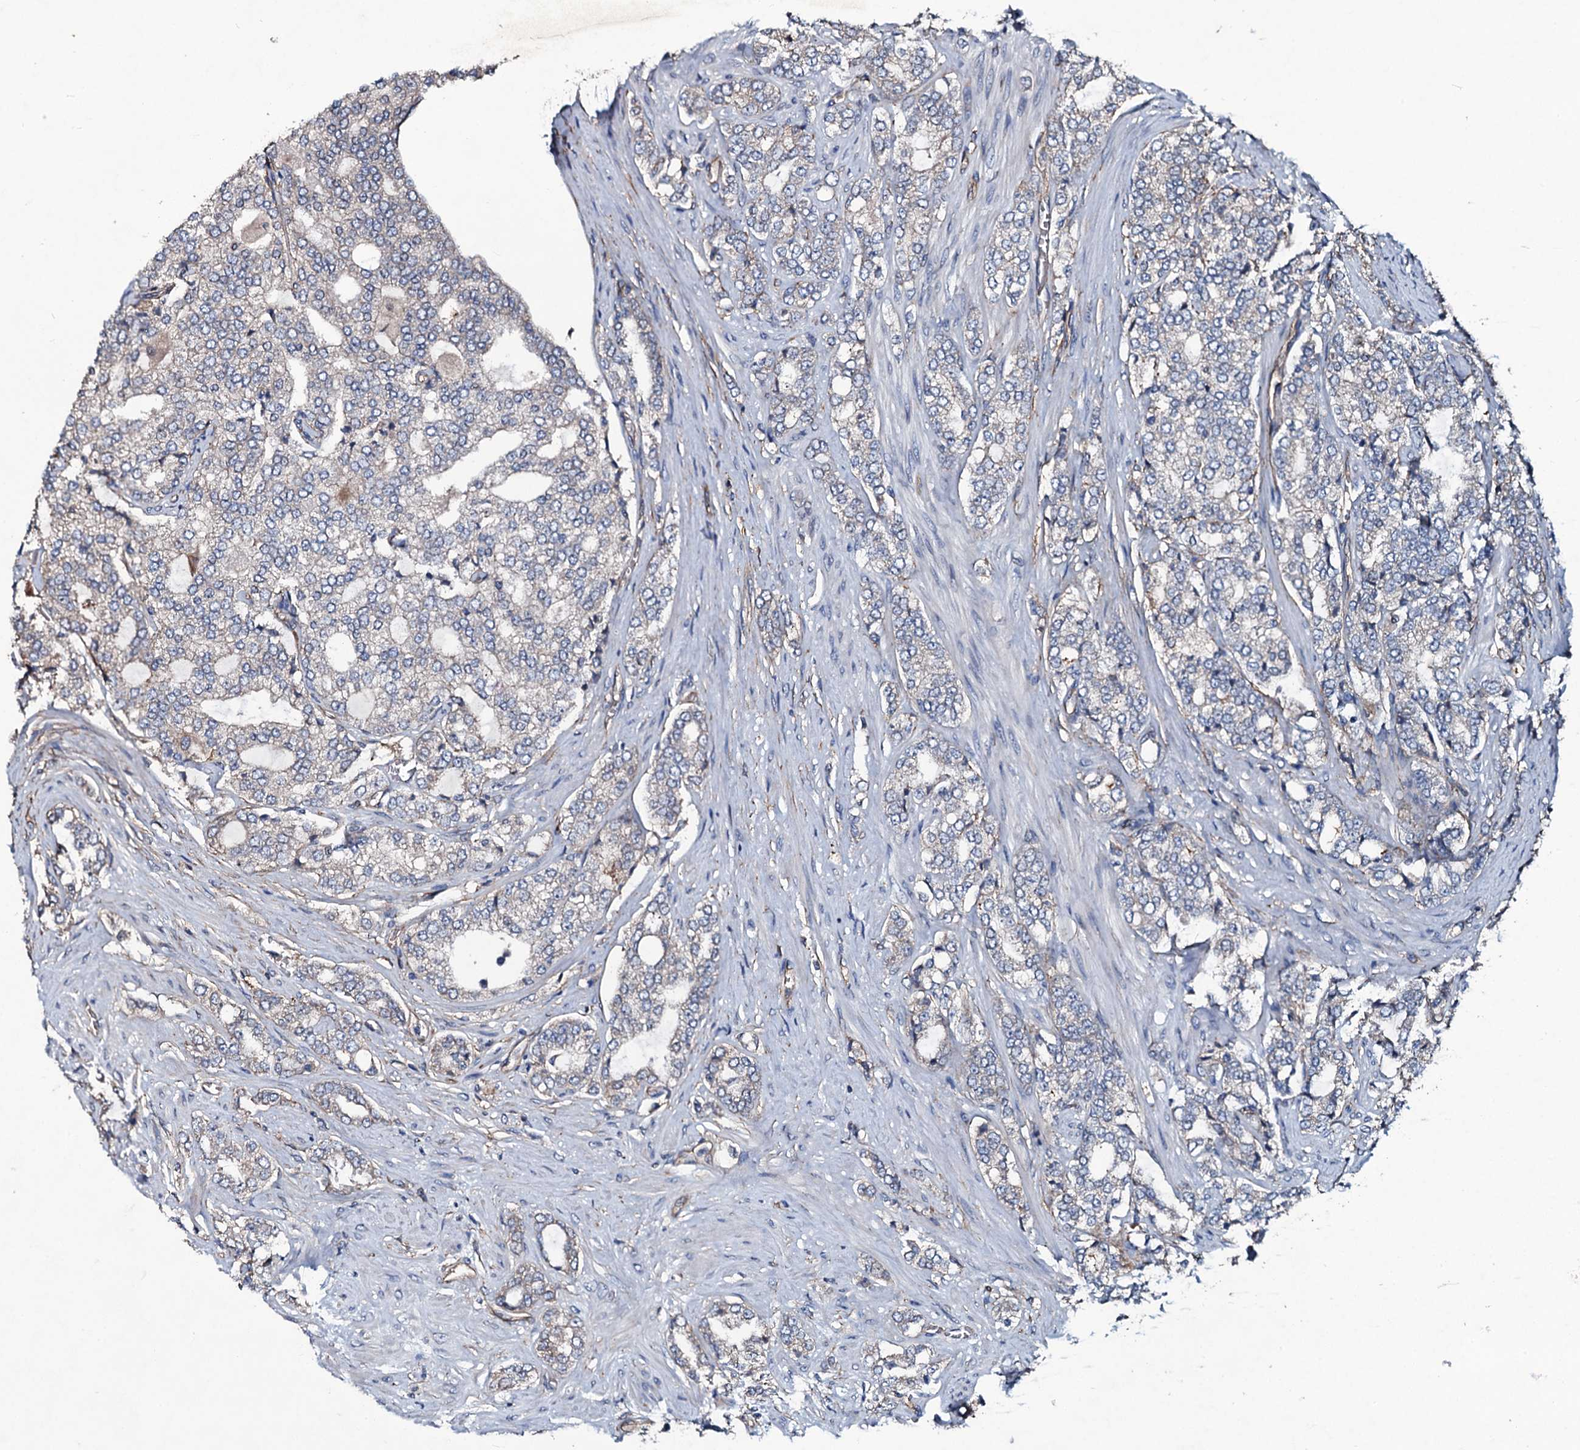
{"staining": {"intensity": "weak", "quantity": "<25%", "location": "cytoplasmic/membranous"}, "tissue": "prostate cancer", "cell_type": "Tumor cells", "image_type": "cancer", "snomed": [{"axis": "morphology", "description": "Adenocarcinoma, High grade"}, {"axis": "topography", "description": "Prostate"}], "caption": "Immunohistochemistry (IHC) image of human prostate cancer stained for a protein (brown), which reveals no positivity in tumor cells.", "gene": "DMAC2", "patient": {"sex": "male", "age": 64}}